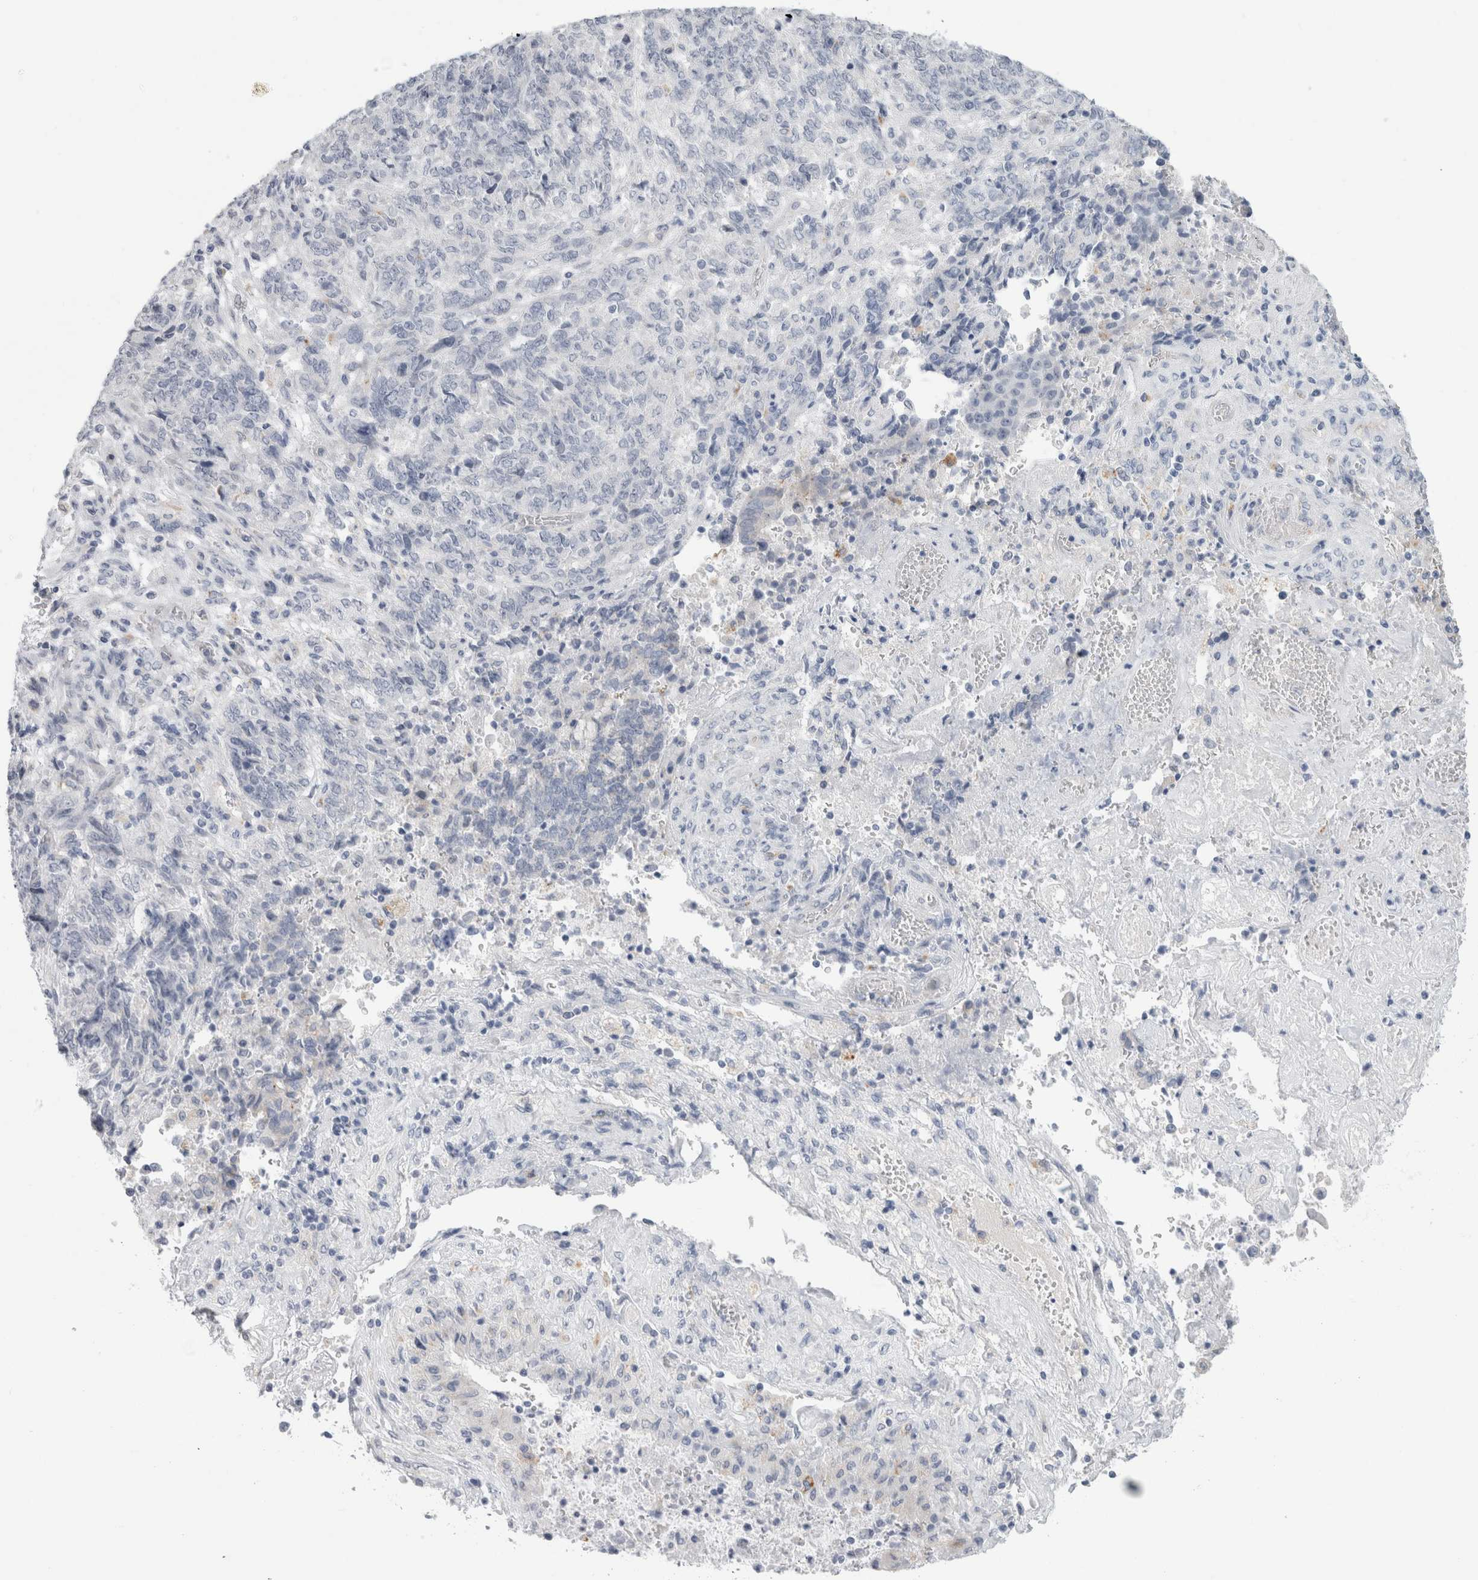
{"staining": {"intensity": "negative", "quantity": "none", "location": "none"}, "tissue": "endometrial cancer", "cell_type": "Tumor cells", "image_type": "cancer", "snomed": [{"axis": "morphology", "description": "Adenocarcinoma, NOS"}, {"axis": "topography", "description": "Endometrium"}], "caption": "Adenocarcinoma (endometrial) was stained to show a protein in brown. There is no significant expression in tumor cells.", "gene": "ANKMY1", "patient": {"sex": "female", "age": 80}}